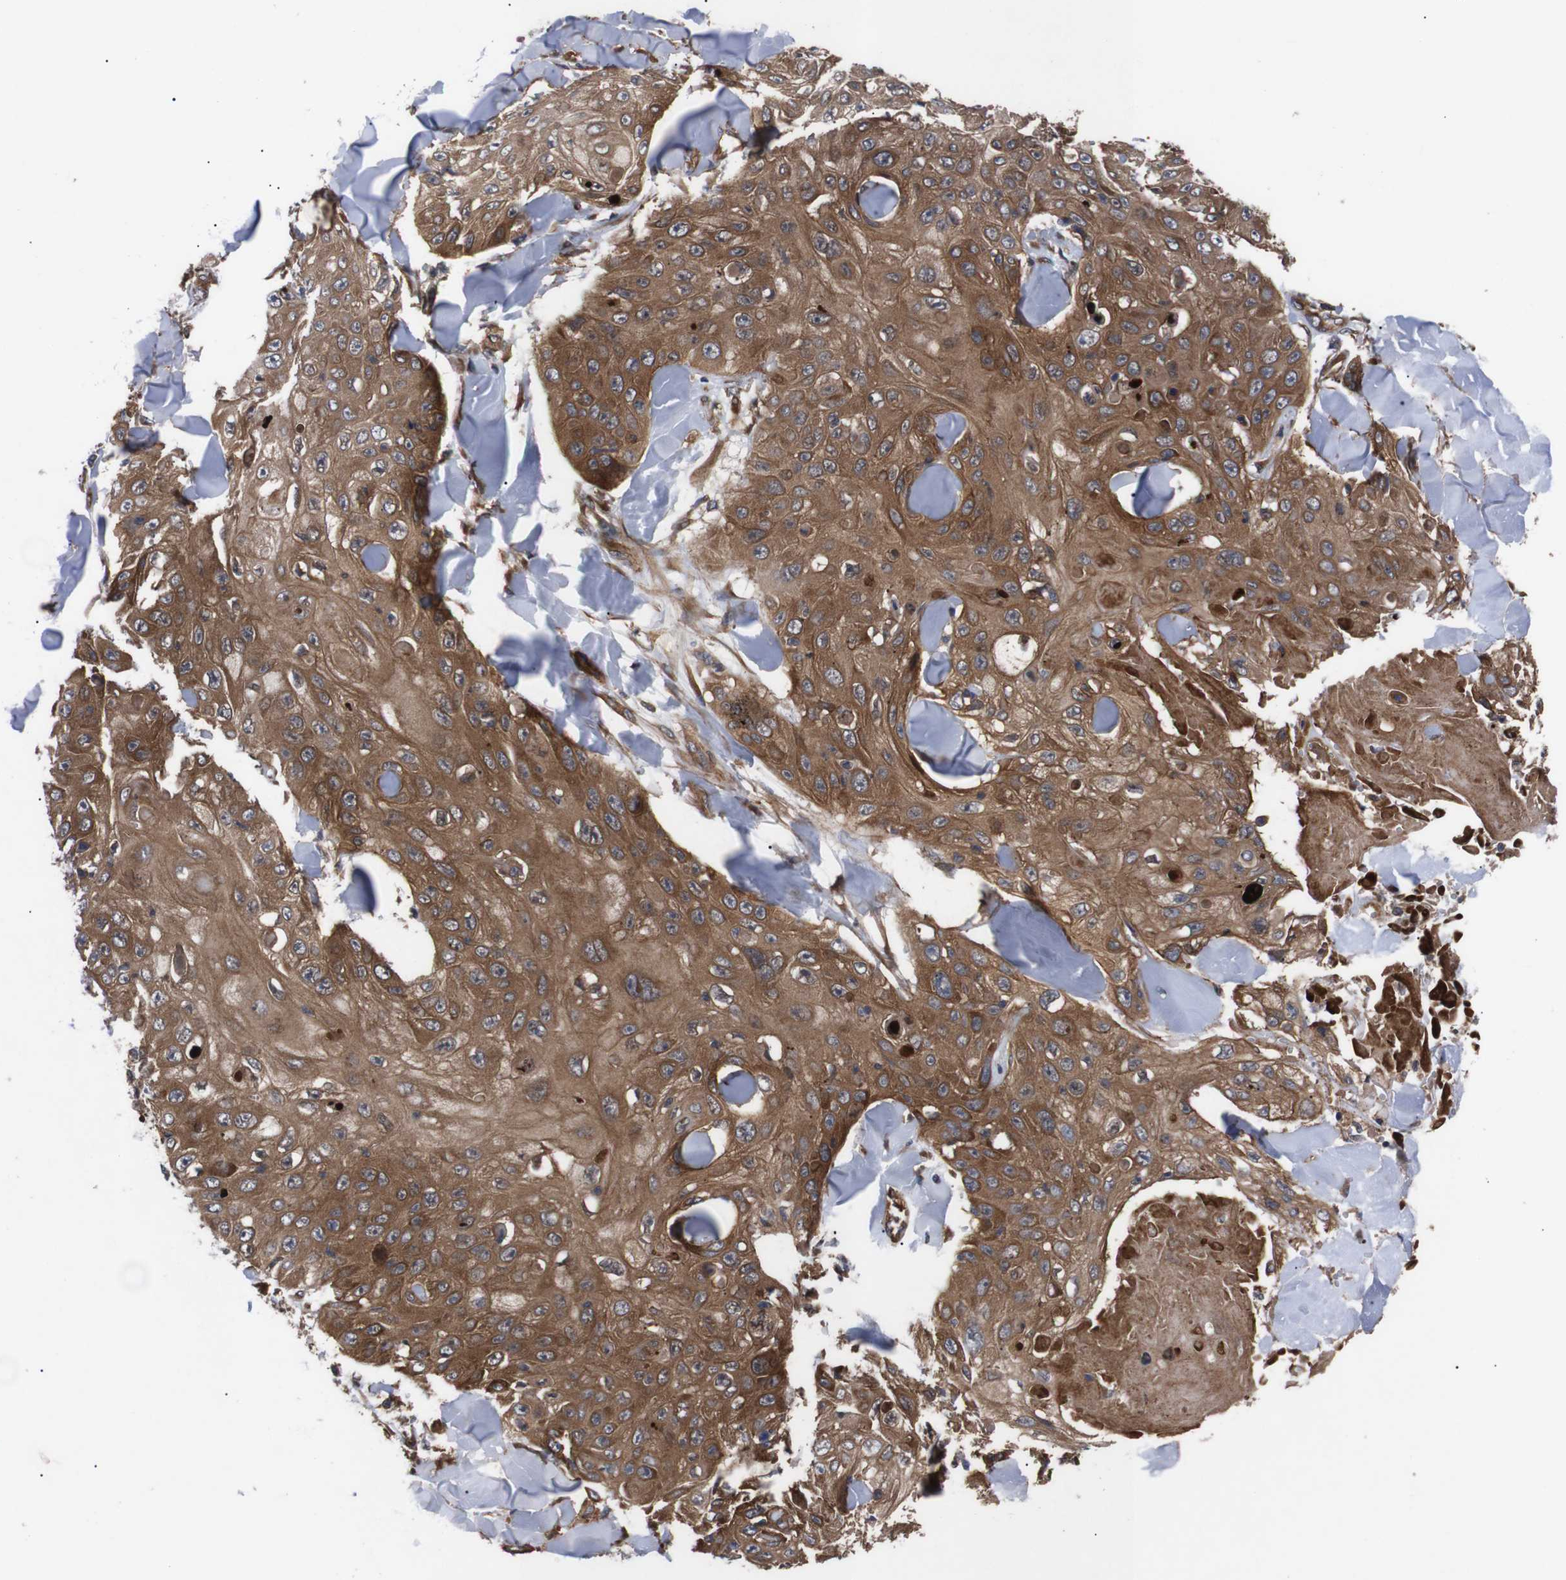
{"staining": {"intensity": "moderate", "quantity": ">75%", "location": "cytoplasmic/membranous"}, "tissue": "skin cancer", "cell_type": "Tumor cells", "image_type": "cancer", "snomed": [{"axis": "morphology", "description": "Squamous cell carcinoma, NOS"}, {"axis": "topography", "description": "Skin"}], "caption": "Brown immunohistochemical staining in human squamous cell carcinoma (skin) reveals moderate cytoplasmic/membranous positivity in about >75% of tumor cells. The protein of interest is stained brown, and the nuclei are stained in blue (DAB IHC with brightfield microscopy, high magnification).", "gene": "PAWR", "patient": {"sex": "male", "age": 86}}